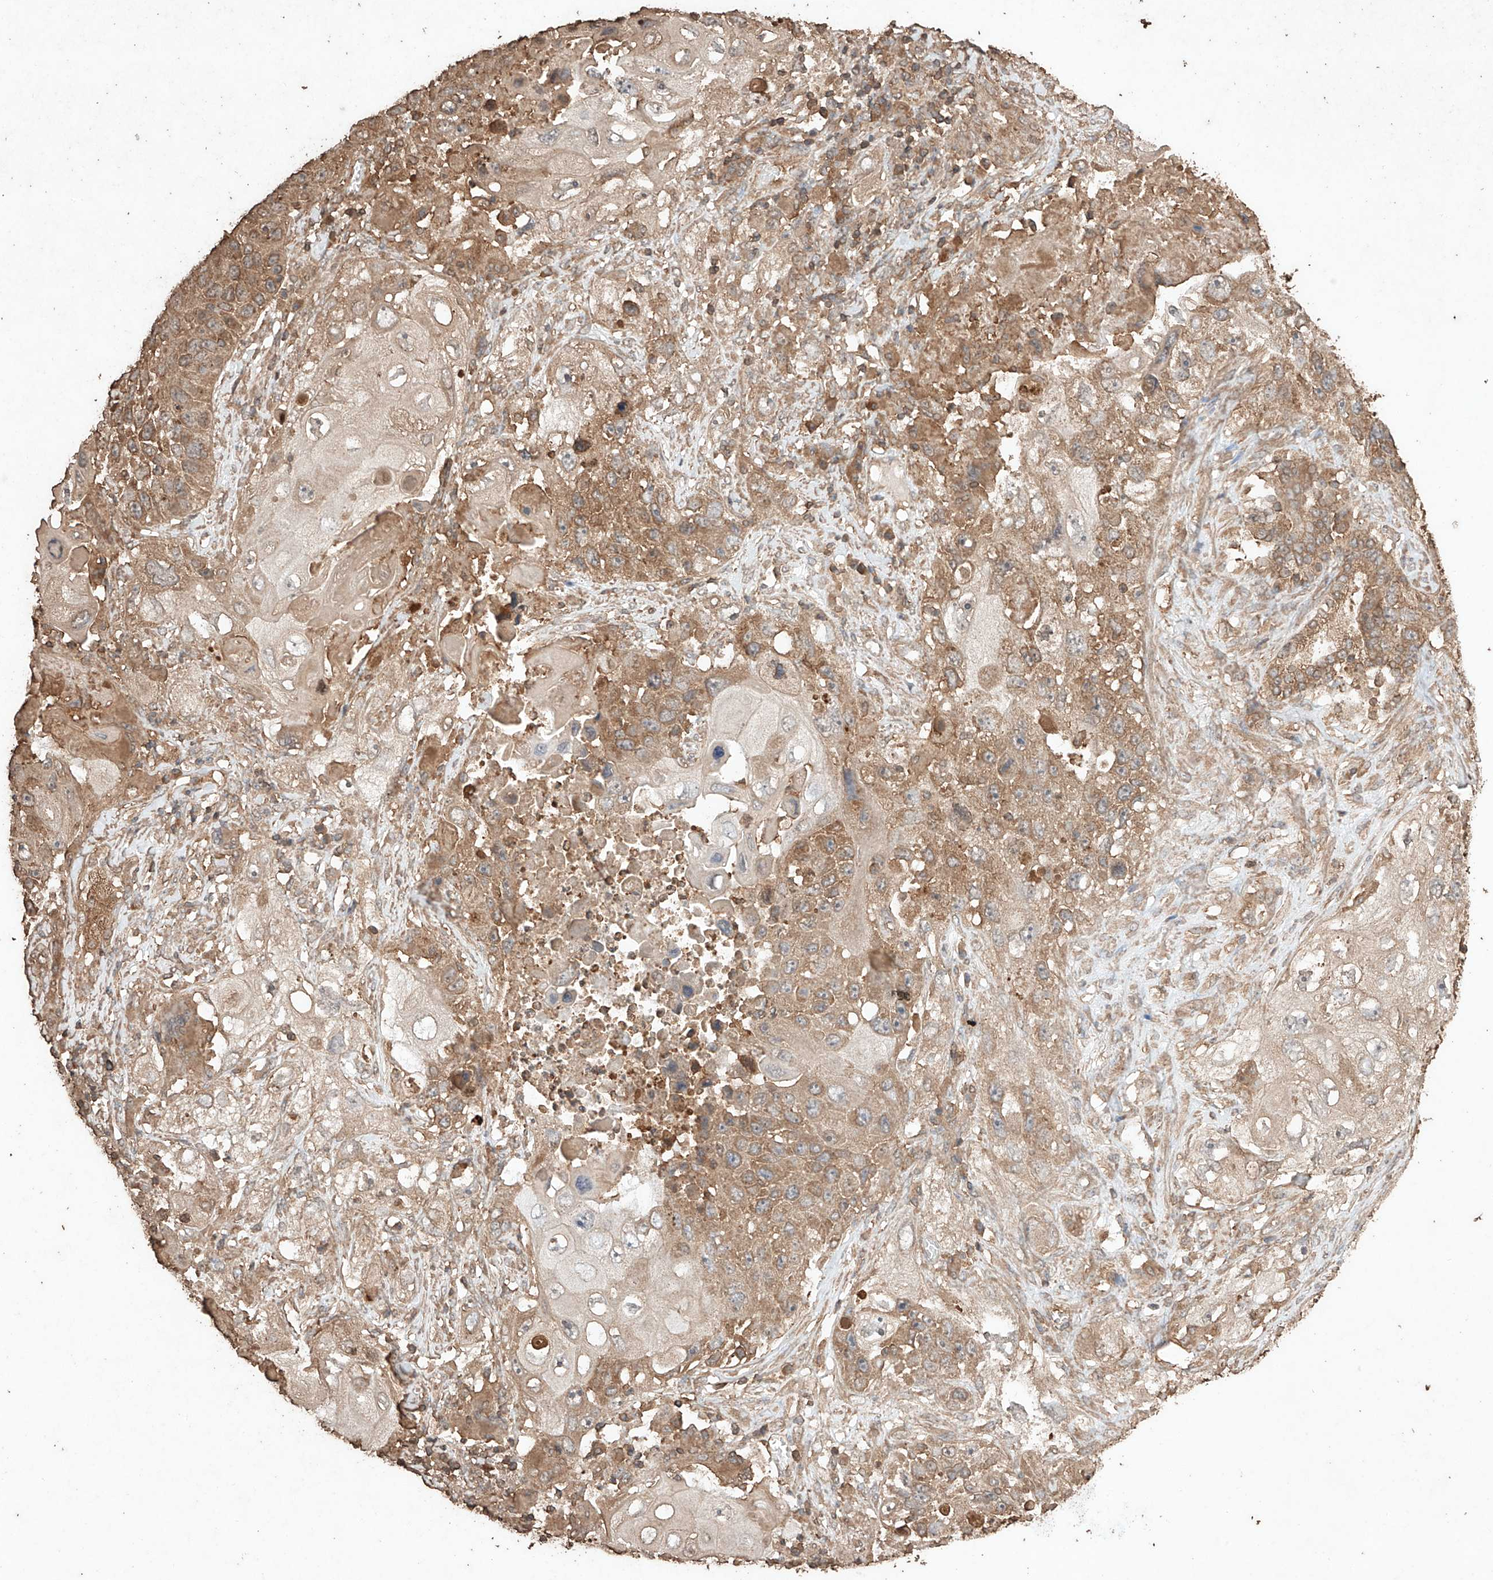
{"staining": {"intensity": "moderate", "quantity": ">75%", "location": "cytoplasmic/membranous"}, "tissue": "lung cancer", "cell_type": "Tumor cells", "image_type": "cancer", "snomed": [{"axis": "morphology", "description": "Squamous cell carcinoma, NOS"}, {"axis": "topography", "description": "Lung"}], "caption": "Protein analysis of lung squamous cell carcinoma tissue demonstrates moderate cytoplasmic/membranous staining in about >75% of tumor cells.", "gene": "M6PR", "patient": {"sex": "male", "age": 61}}